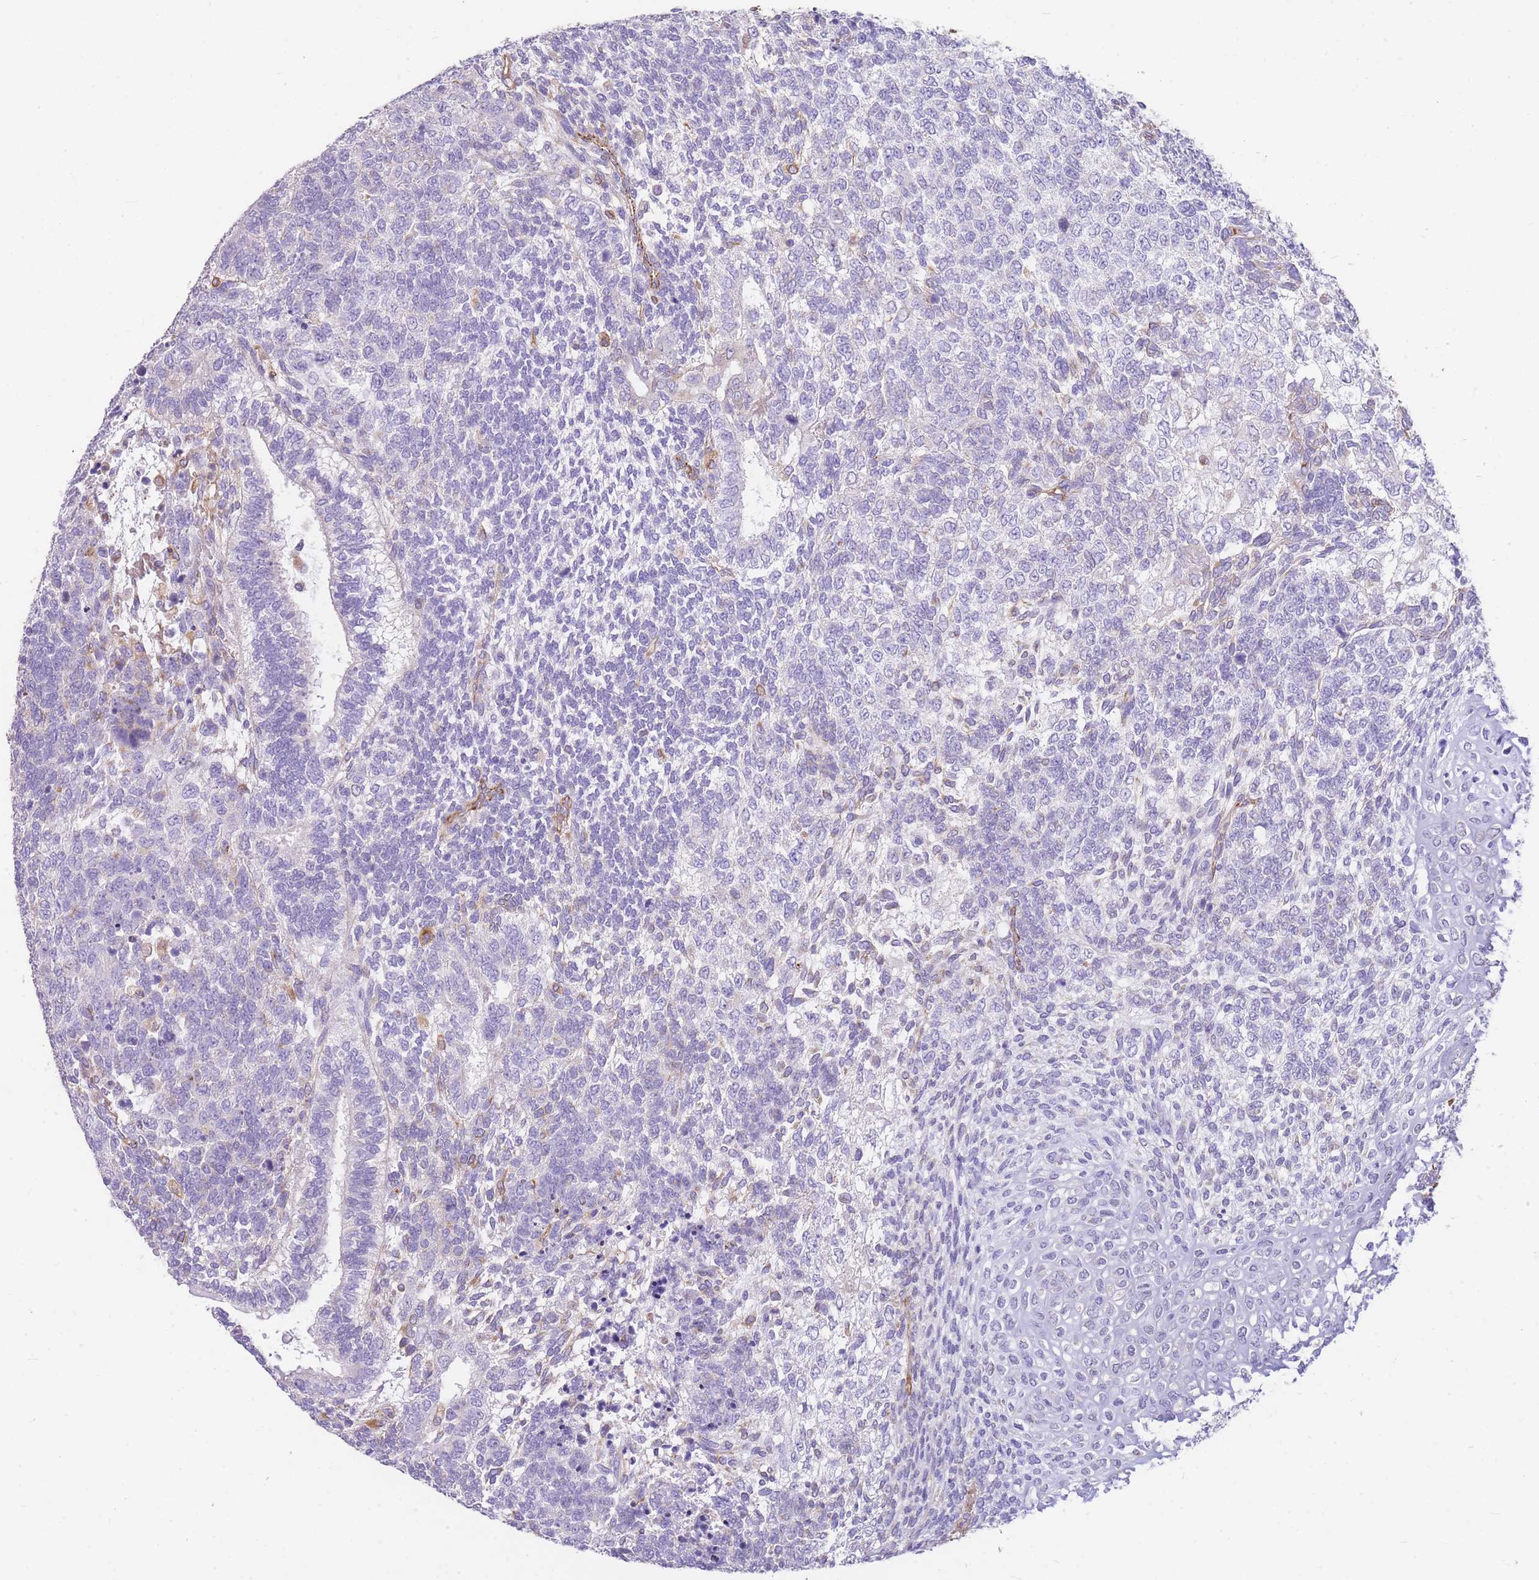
{"staining": {"intensity": "negative", "quantity": "none", "location": "none"}, "tissue": "testis cancer", "cell_type": "Tumor cells", "image_type": "cancer", "snomed": [{"axis": "morphology", "description": "Carcinoma, Embryonal, NOS"}, {"axis": "topography", "description": "Testis"}], "caption": "Histopathology image shows no significant protein positivity in tumor cells of embryonal carcinoma (testis).", "gene": "ANKRD53", "patient": {"sex": "male", "age": 23}}